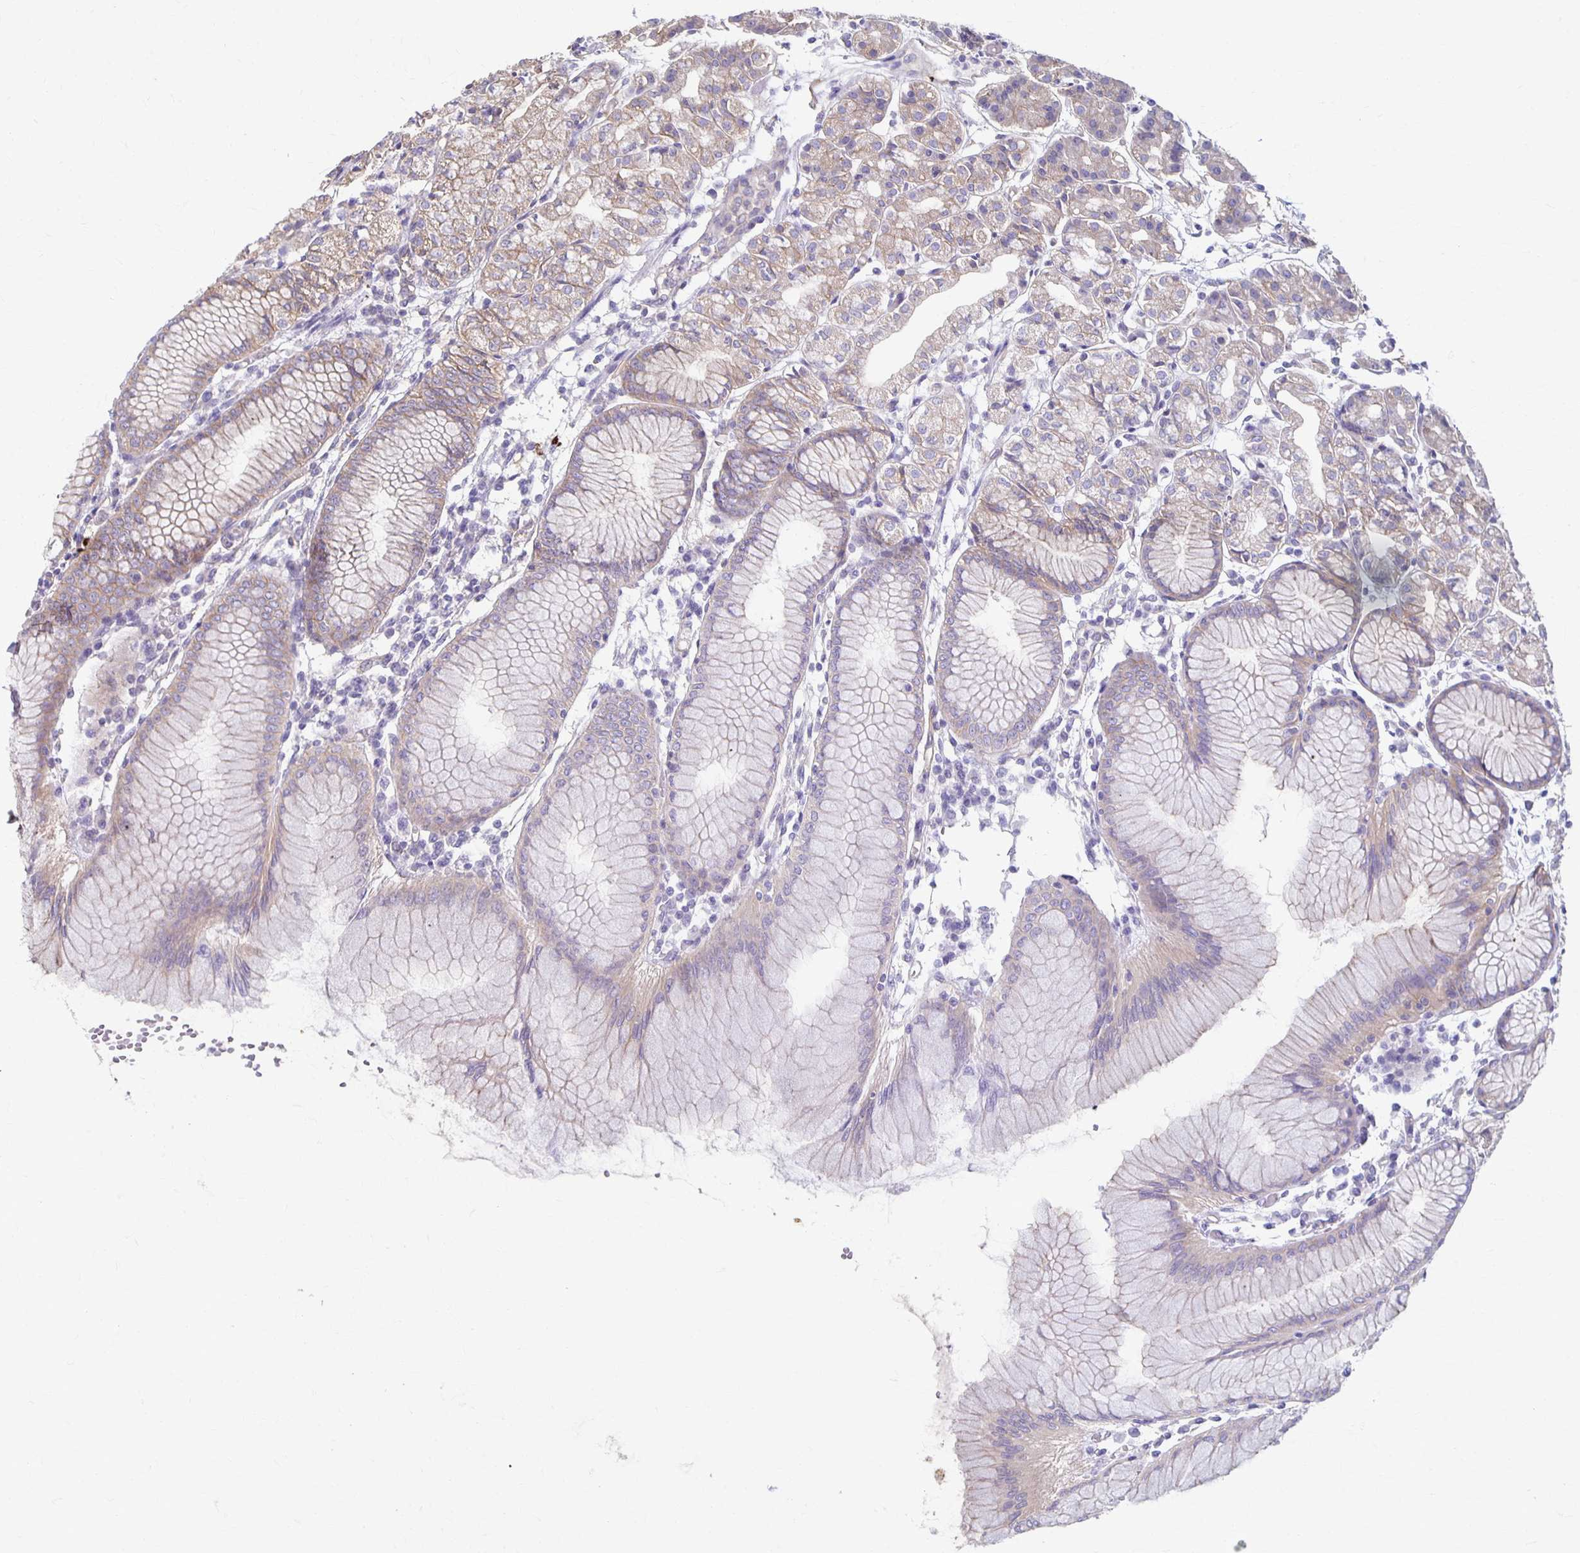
{"staining": {"intensity": "moderate", "quantity": "<25%", "location": "cytoplasmic/membranous"}, "tissue": "stomach", "cell_type": "Glandular cells", "image_type": "normal", "snomed": [{"axis": "morphology", "description": "Normal tissue, NOS"}, {"axis": "topography", "description": "Stomach"}], "caption": "IHC micrograph of unremarkable human stomach stained for a protein (brown), which exhibits low levels of moderate cytoplasmic/membranous staining in approximately <25% of glandular cells.", "gene": "PPP1R3E", "patient": {"sex": "female", "age": 57}}